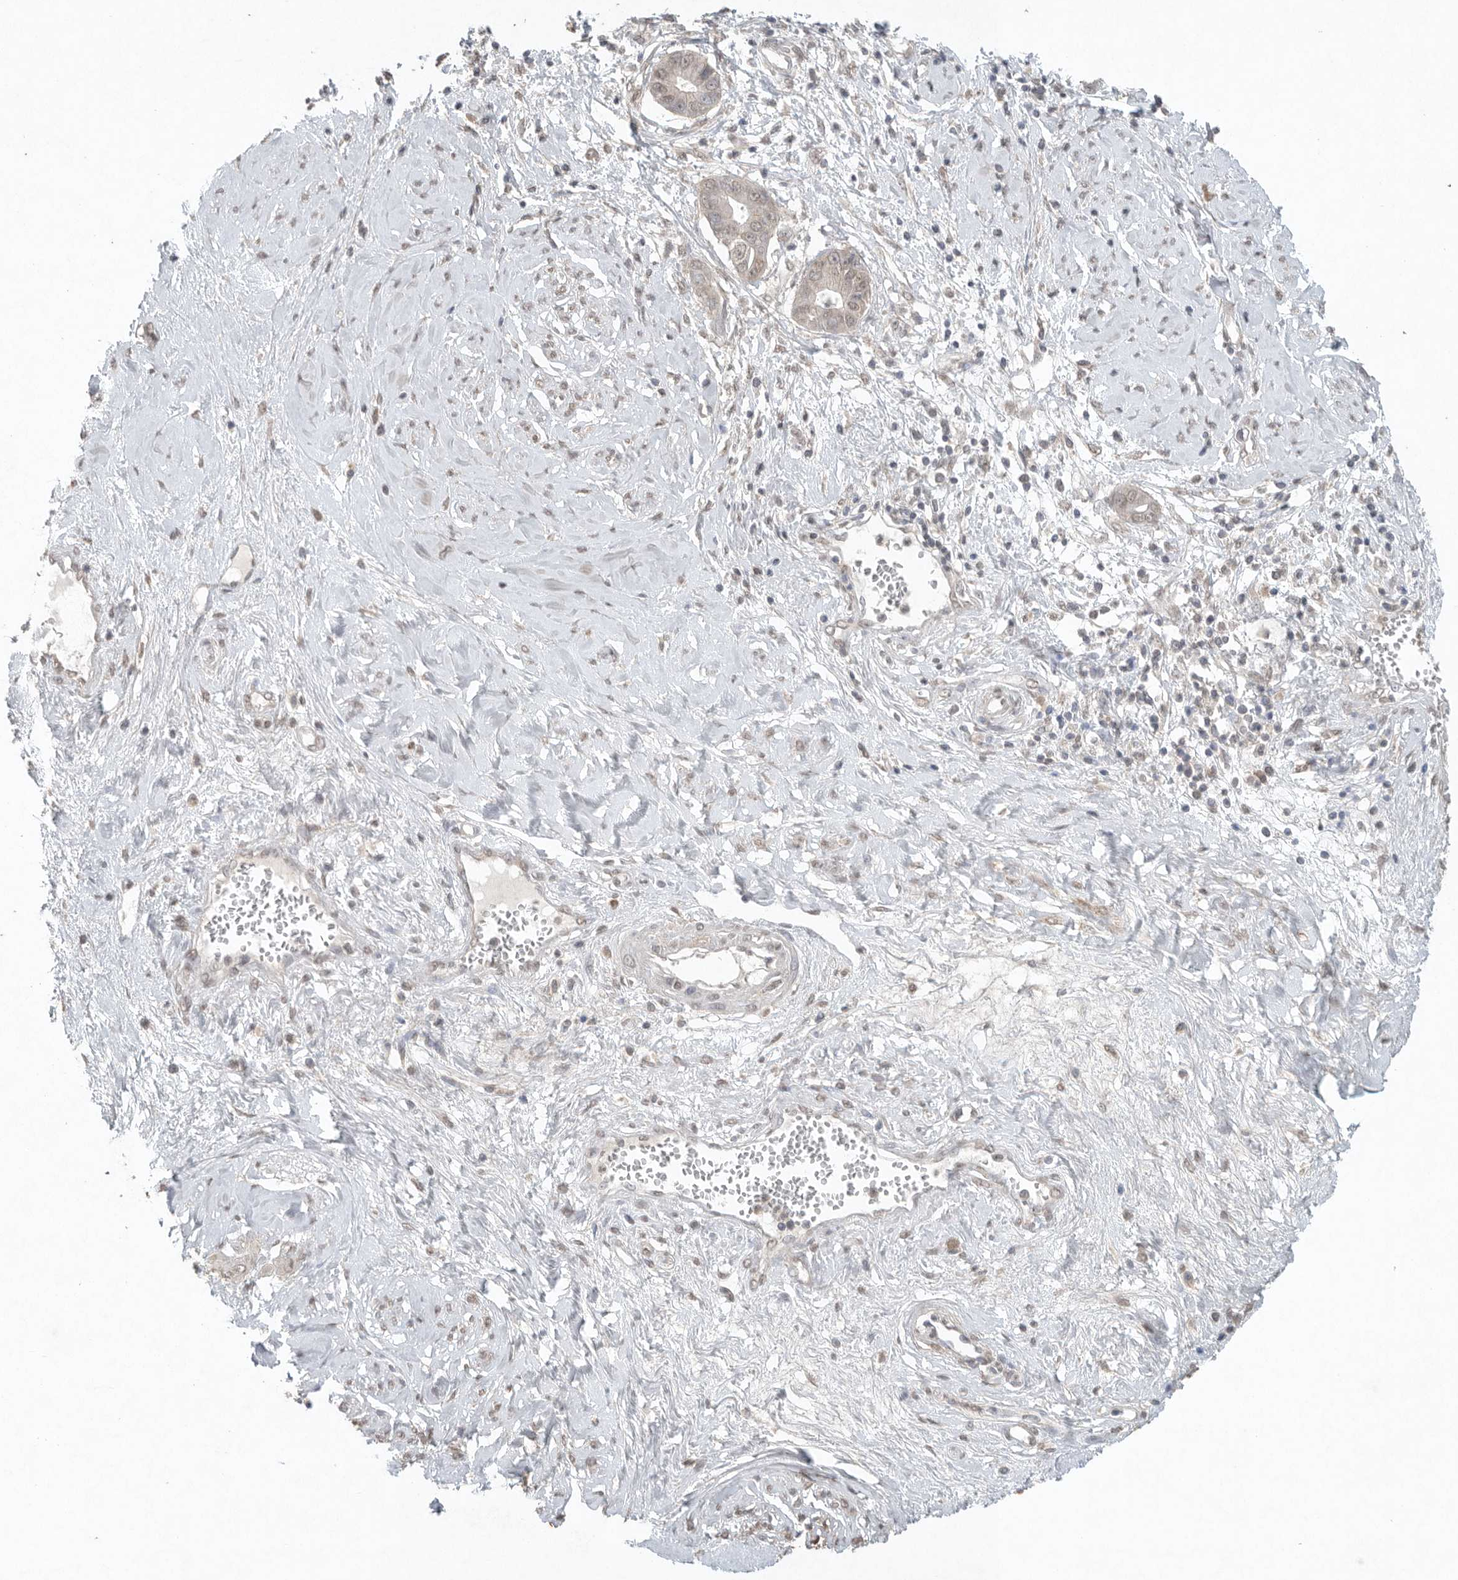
{"staining": {"intensity": "weak", "quantity": "<25%", "location": "nuclear"}, "tissue": "cervical cancer", "cell_type": "Tumor cells", "image_type": "cancer", "snomed": [{"axis": "morphology", "description": "Adenocarcinoma, NOS"}, {"axis": "topography", "description": "Cervix"}], "caption": "IHC of human cervical cancer (adenocarcinoma) shows no expression in tumor cells. (IHC, brightfield microscopy, high magnification).", "gene": "KLK5", "patient": {"sex": "female", "age": 44}}